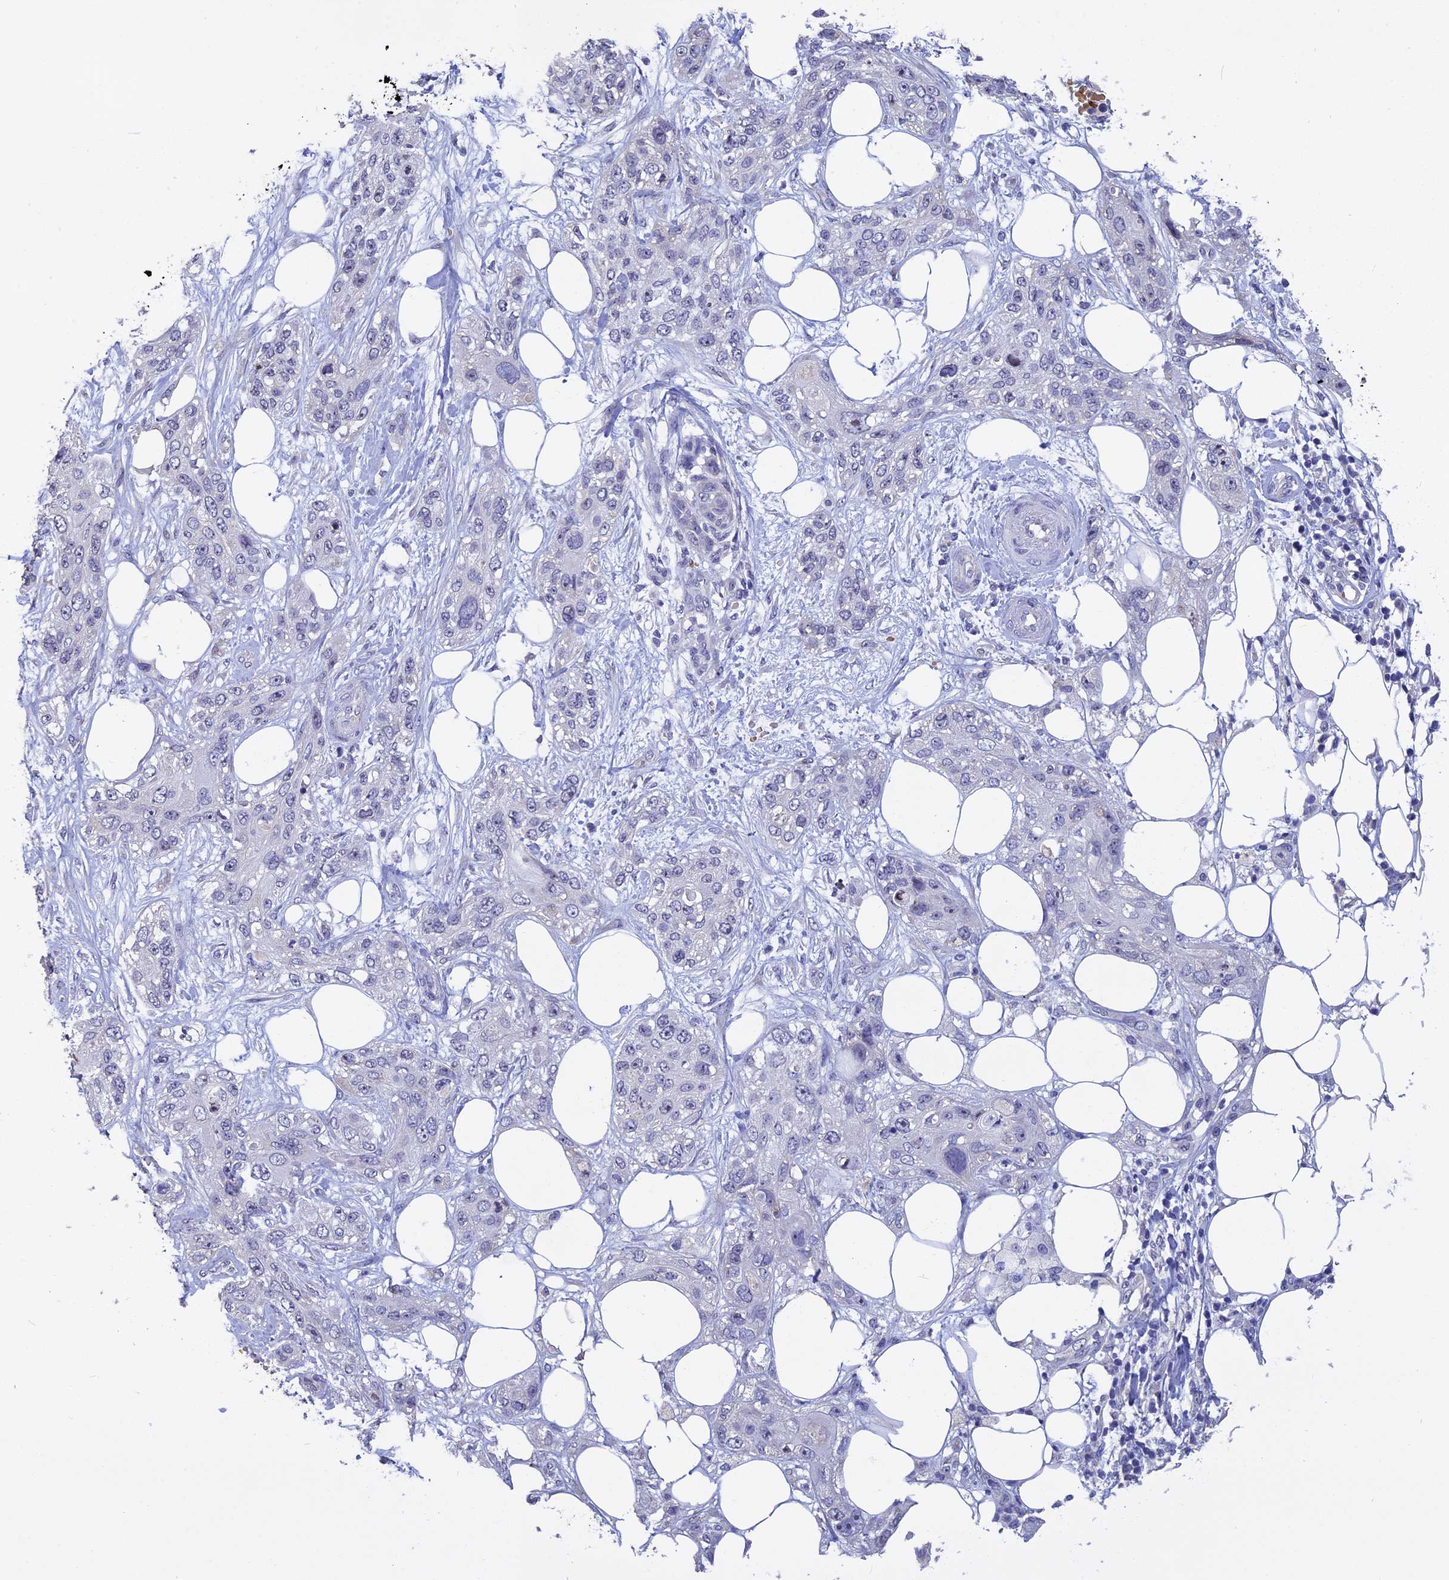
{"staining": {"intensity": "negative", "quantity": "none", "location": "none"}, "tissue": "skin cancer", "cell_type": "Tumor cells", "image_type": "cancer", "snomed": [{"axis": "morphology", "description": "Normal tissue, NOS"}, {"axis": "morphology", "description": "Squamous cell carcinoma, NOS"}, {"axis": "topography", "description": "Skin"}], "caption": "This is an immunohistochemistry histopathology image of human skin cancer (squamous cell carcinoma). There is no positivity in tumor cells.", "gene": "KNOP1", "patient": {"sex": "male", "age": 72}}